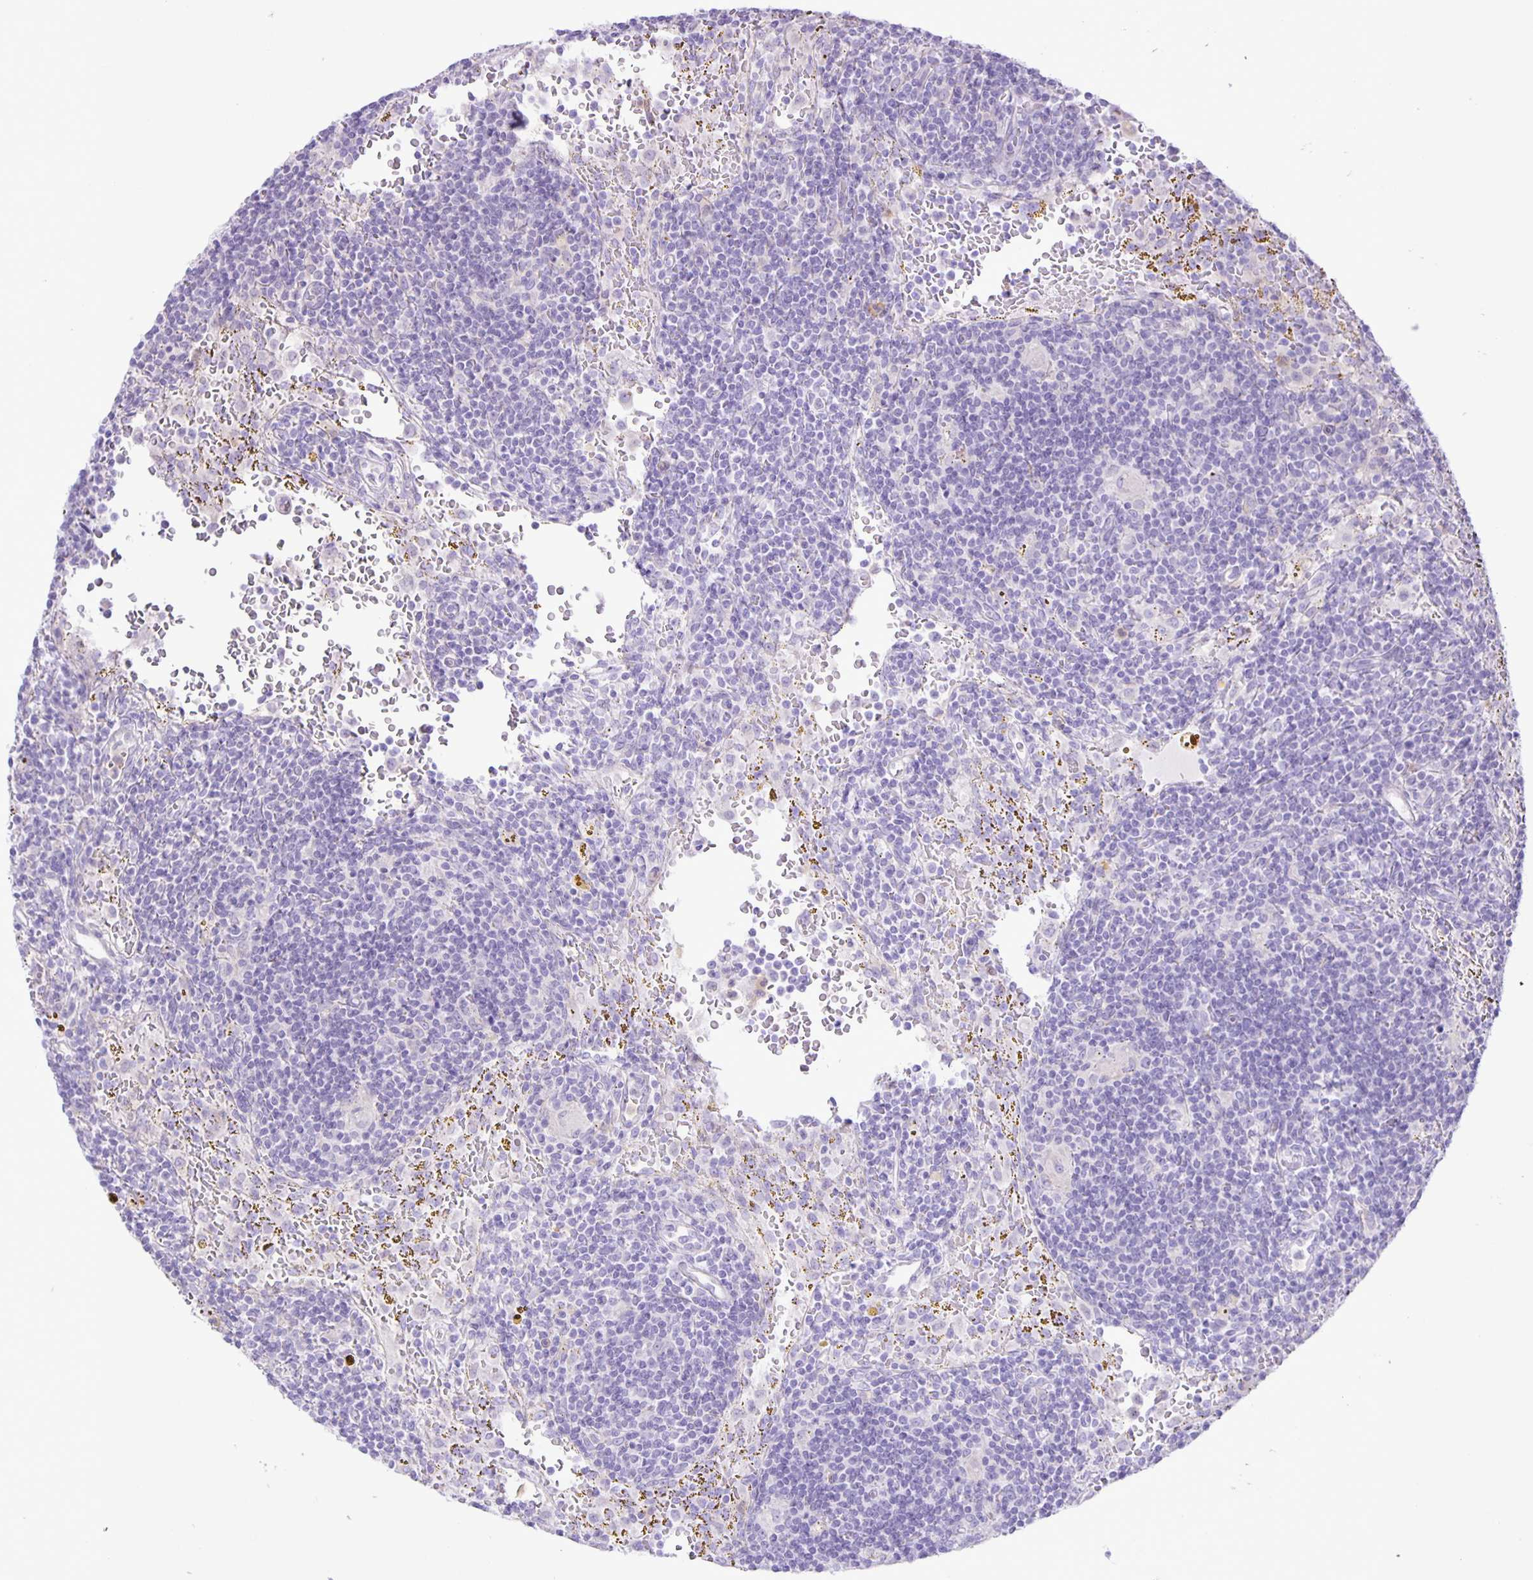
{"staining": {"intensity": "negative", "quantity": "none", "location": "none"}, "tissue": "lymphoma", "cell_type": "Tumor cells", "image_type": "cancer", "snomed": [{"axis": "morphology", "description": "Malignant lymphoma, non-Hodgkin's type, Low grade"}, {"axis": "topography", "description": "Spleen"}], "caption": "This is a micrograph of immunohistochemistry staining of lymphoma, which shows no positivity in tumor cells.", "gene": "ADCK1", "patient": {"sex": "female", "age": 70}}